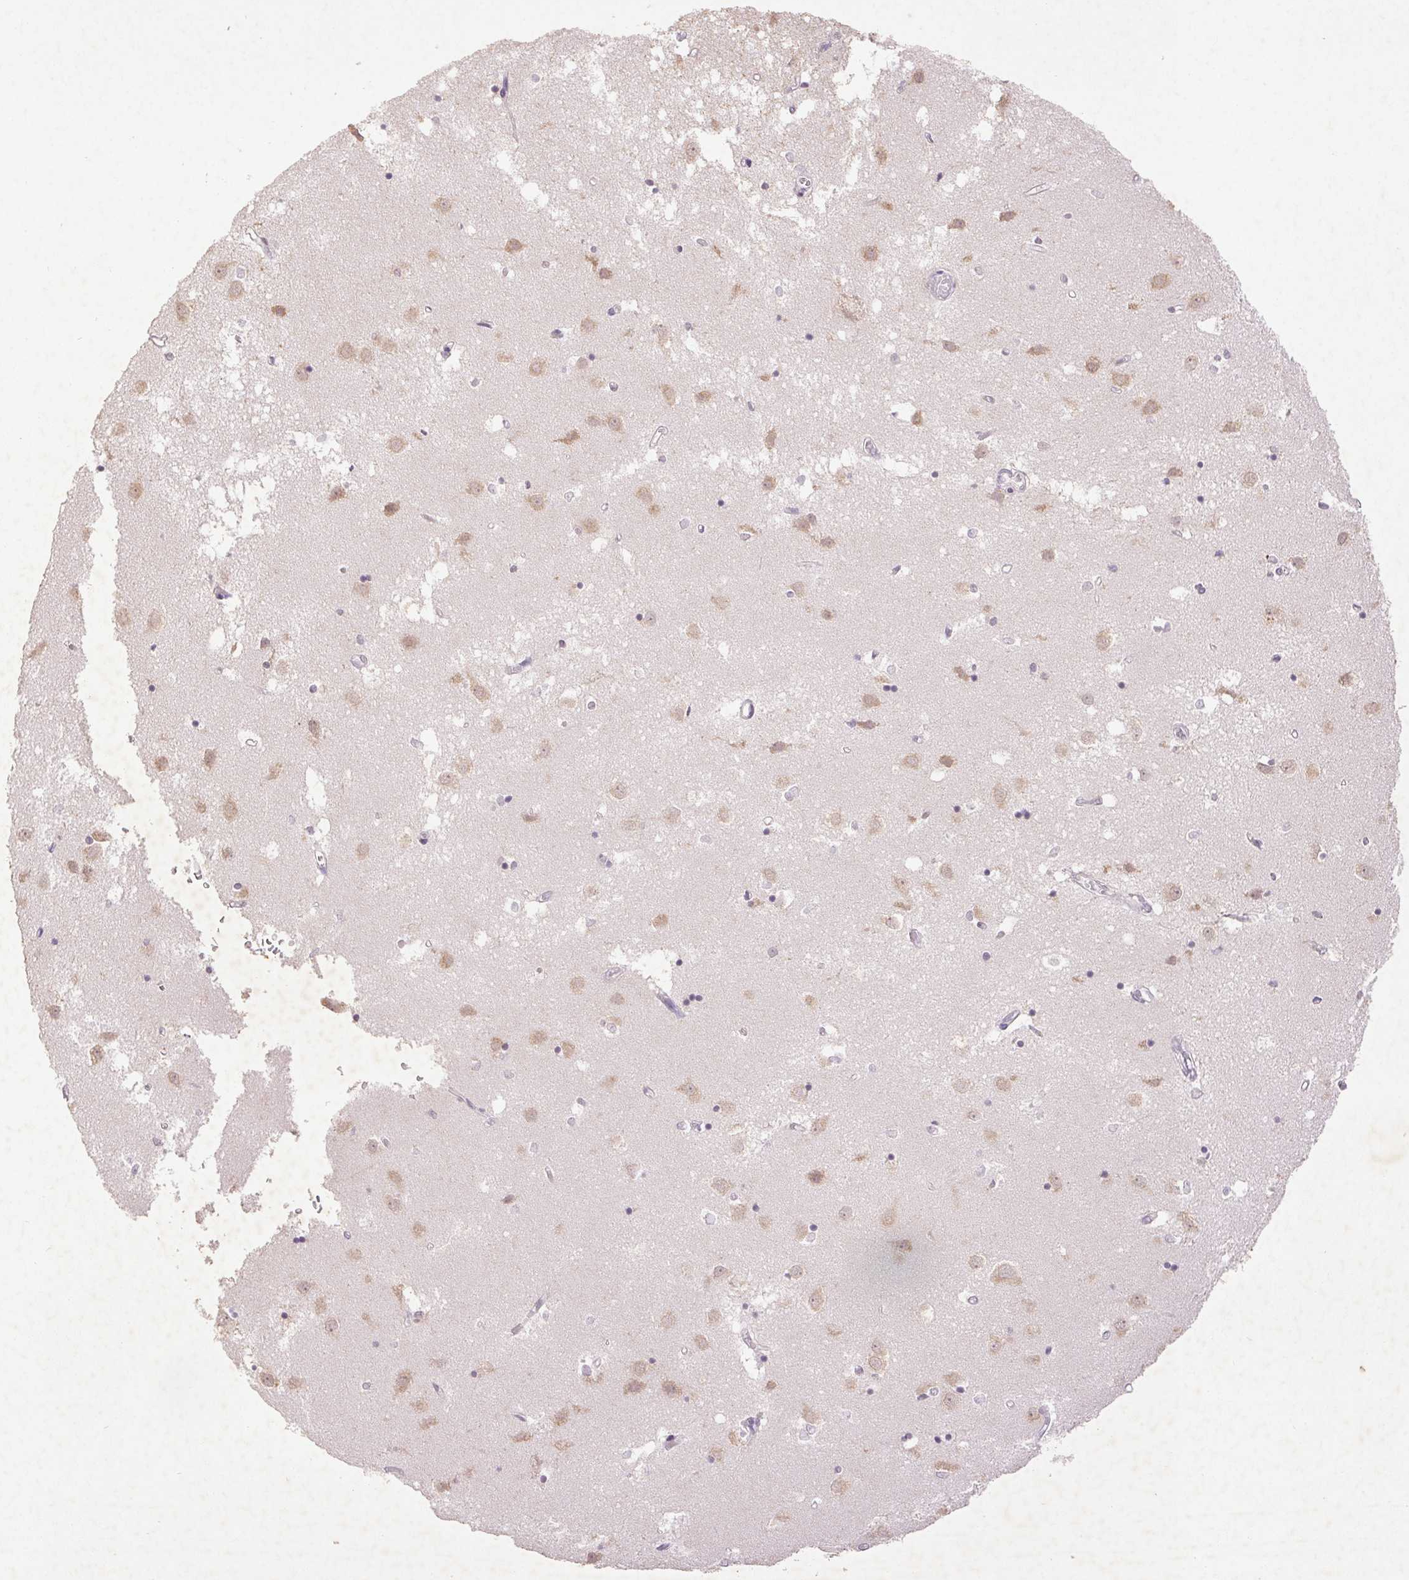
{"staining": {"intensity": "weak", "quantity": "<25%", "location": "cytoplasmic/membranous"}, "tissue": "caudate", "cell_type": "Glial cells", "image_type": "normal", "snomed": [{"axis": "morphology", "description": "Normal tissue, NOS"}, {"axis": "topography", "description": "Lateral ventricle wall"}], "caption": "Immunohistochemistry (IHC) histopathology image of unremarkable caudate stained for a protein (brown), which exhibits no staining in glial cells.", "gene": "FAM168B", "patient": {"sex": "male", "age": 54}}